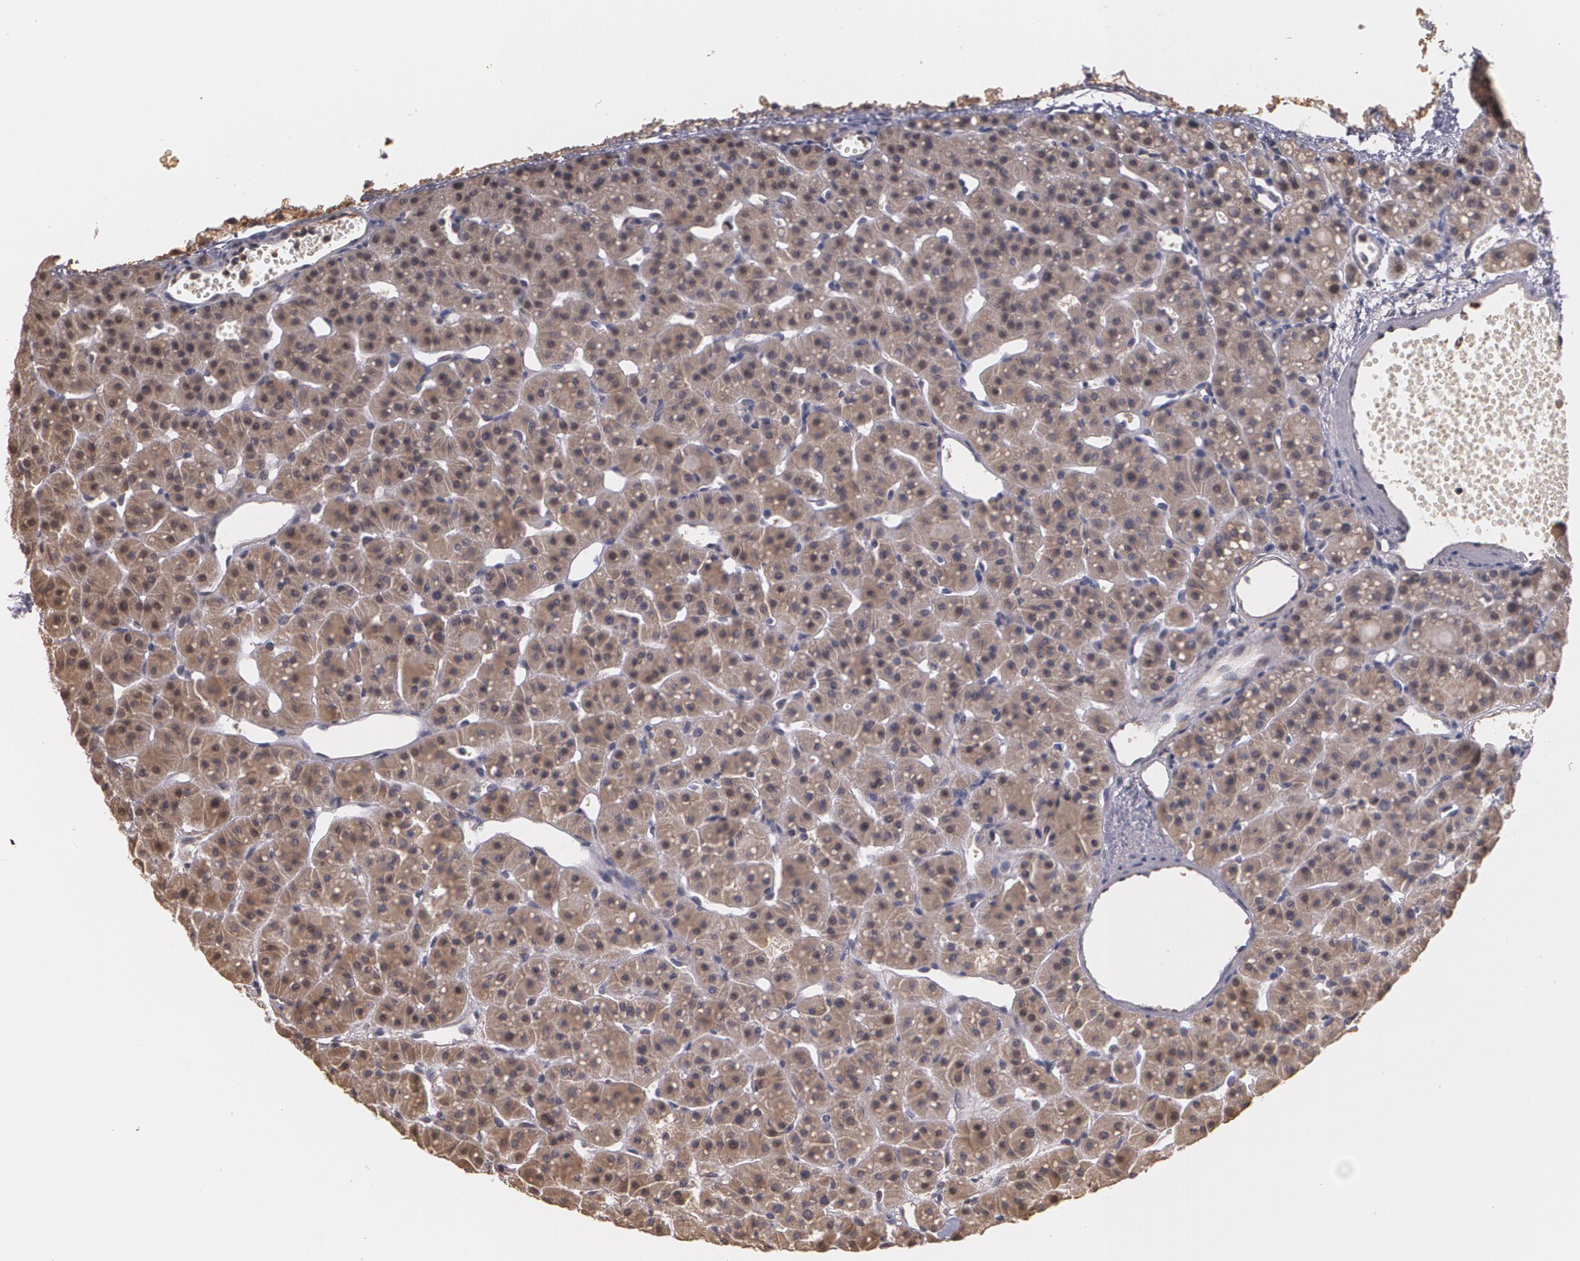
{"staining": {"intensity": "moderate", "quantity": ">75%", "location": "cytoplasmic/membranous"}, "tissue": "parathyroid gland", "cell_type": "Glandular cells", "image_type": "normal", "snomed": [{"axis": "morphology", "description": "Normal tissue, NOS"}, {"axis": "topography", "description": "Parathyroid gland"}], "caption": "Immunohistochemical staining of normal human parathyroid gland exhibits moderate cytoplasmic/membranous protein expression in approximately >75% of glandular cells.", "gene": "AMBP", "patient": {"sex": "female", "age": 76}}